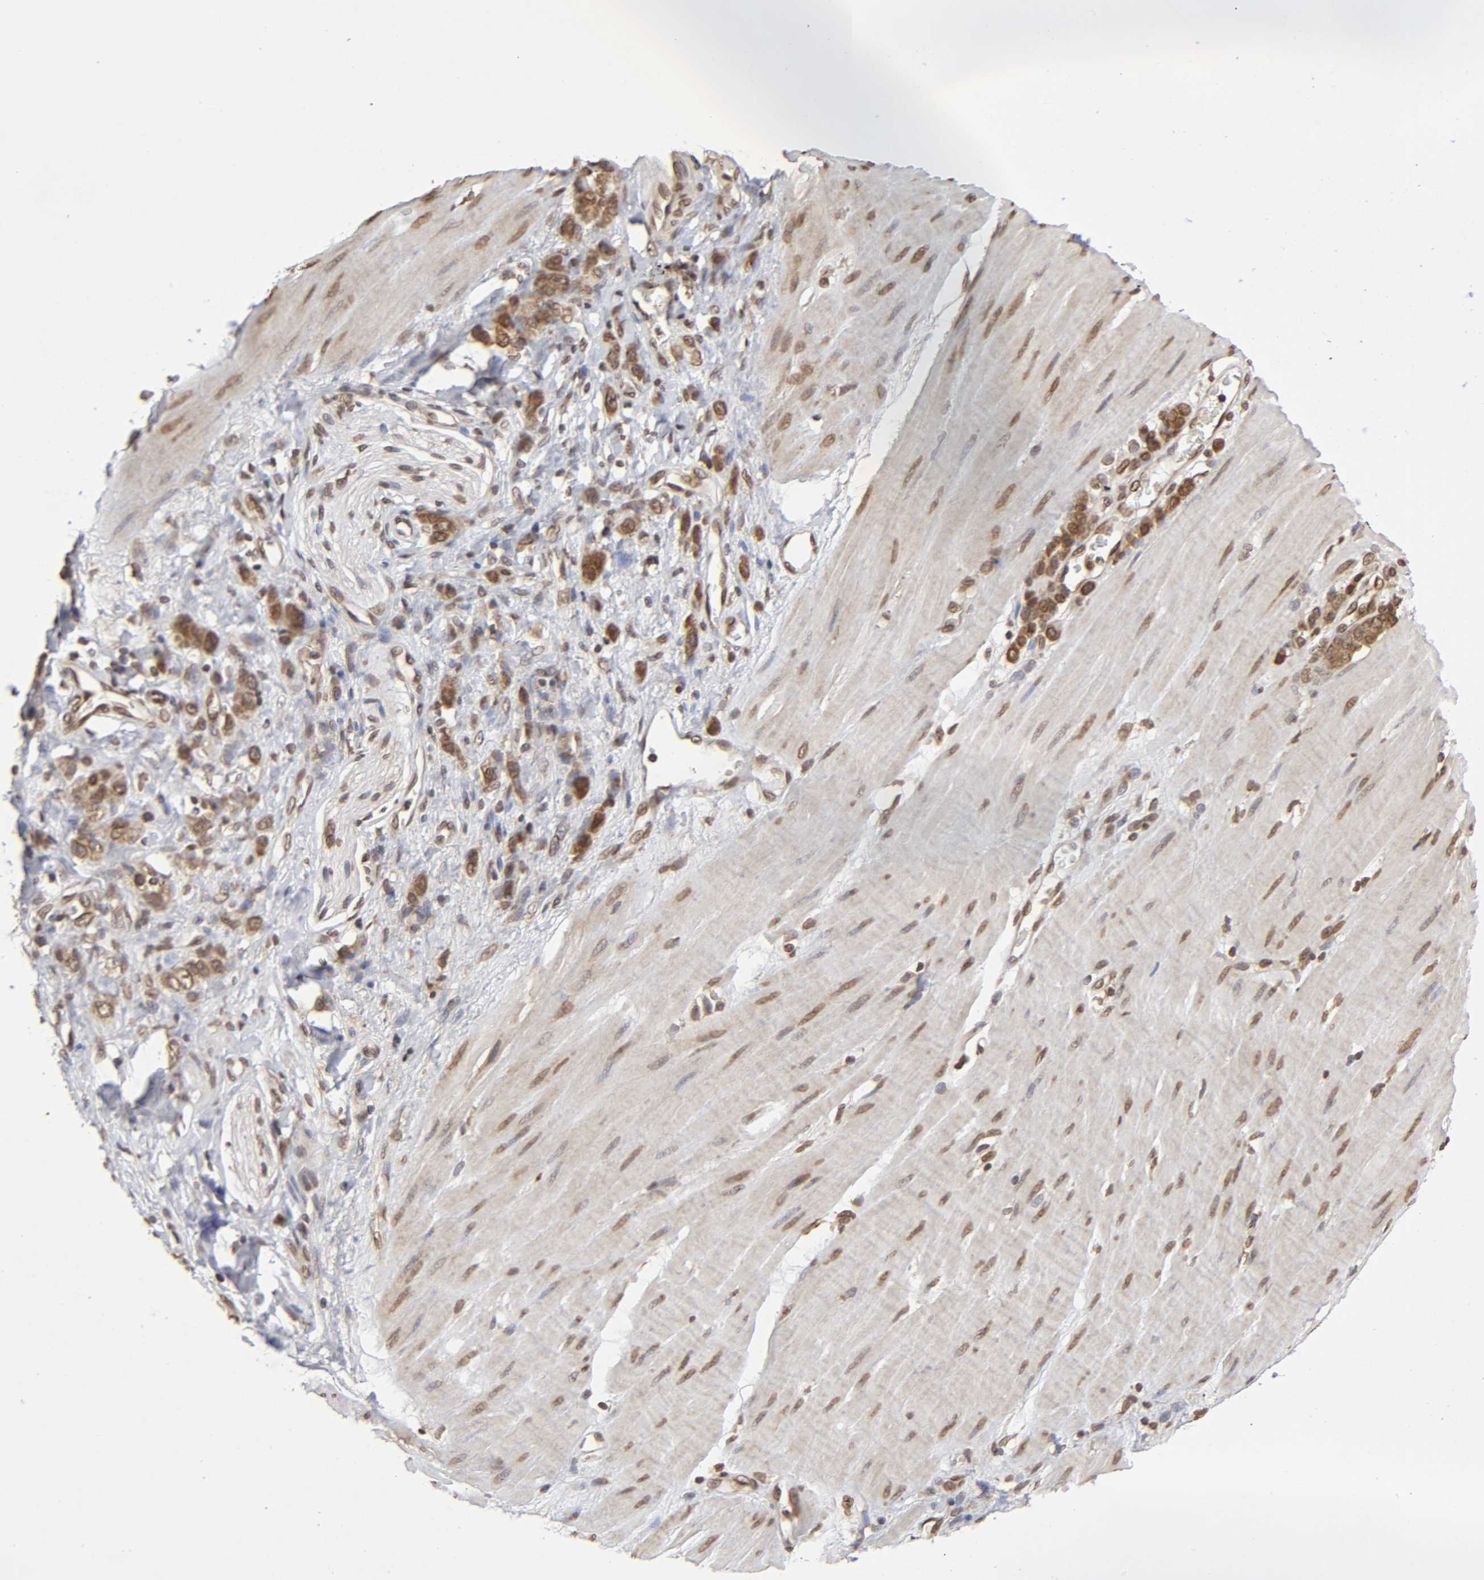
{"staining": {"intensity": "moderate", "quantity": ">75%", "location": "cytoplasmic/membranous,nuclear"}, "tissue": "stomach cancer", "cell_type": "Tumor cells", "image_type": "cancer", "snomed": [{"axis": "morphology", "description": "Adenocarcinoma, NOS"}, {"axis": "topography", "description": "Stomach"}], "caption": "A brown stain highlights moderate cytoplasmic/membranous and nuclear positivity of a protein in stomach cancer (adenocarcinoma) tumor cells.", "gene": "MLLT6", "patient": {"sex": "male", "age": 82}}